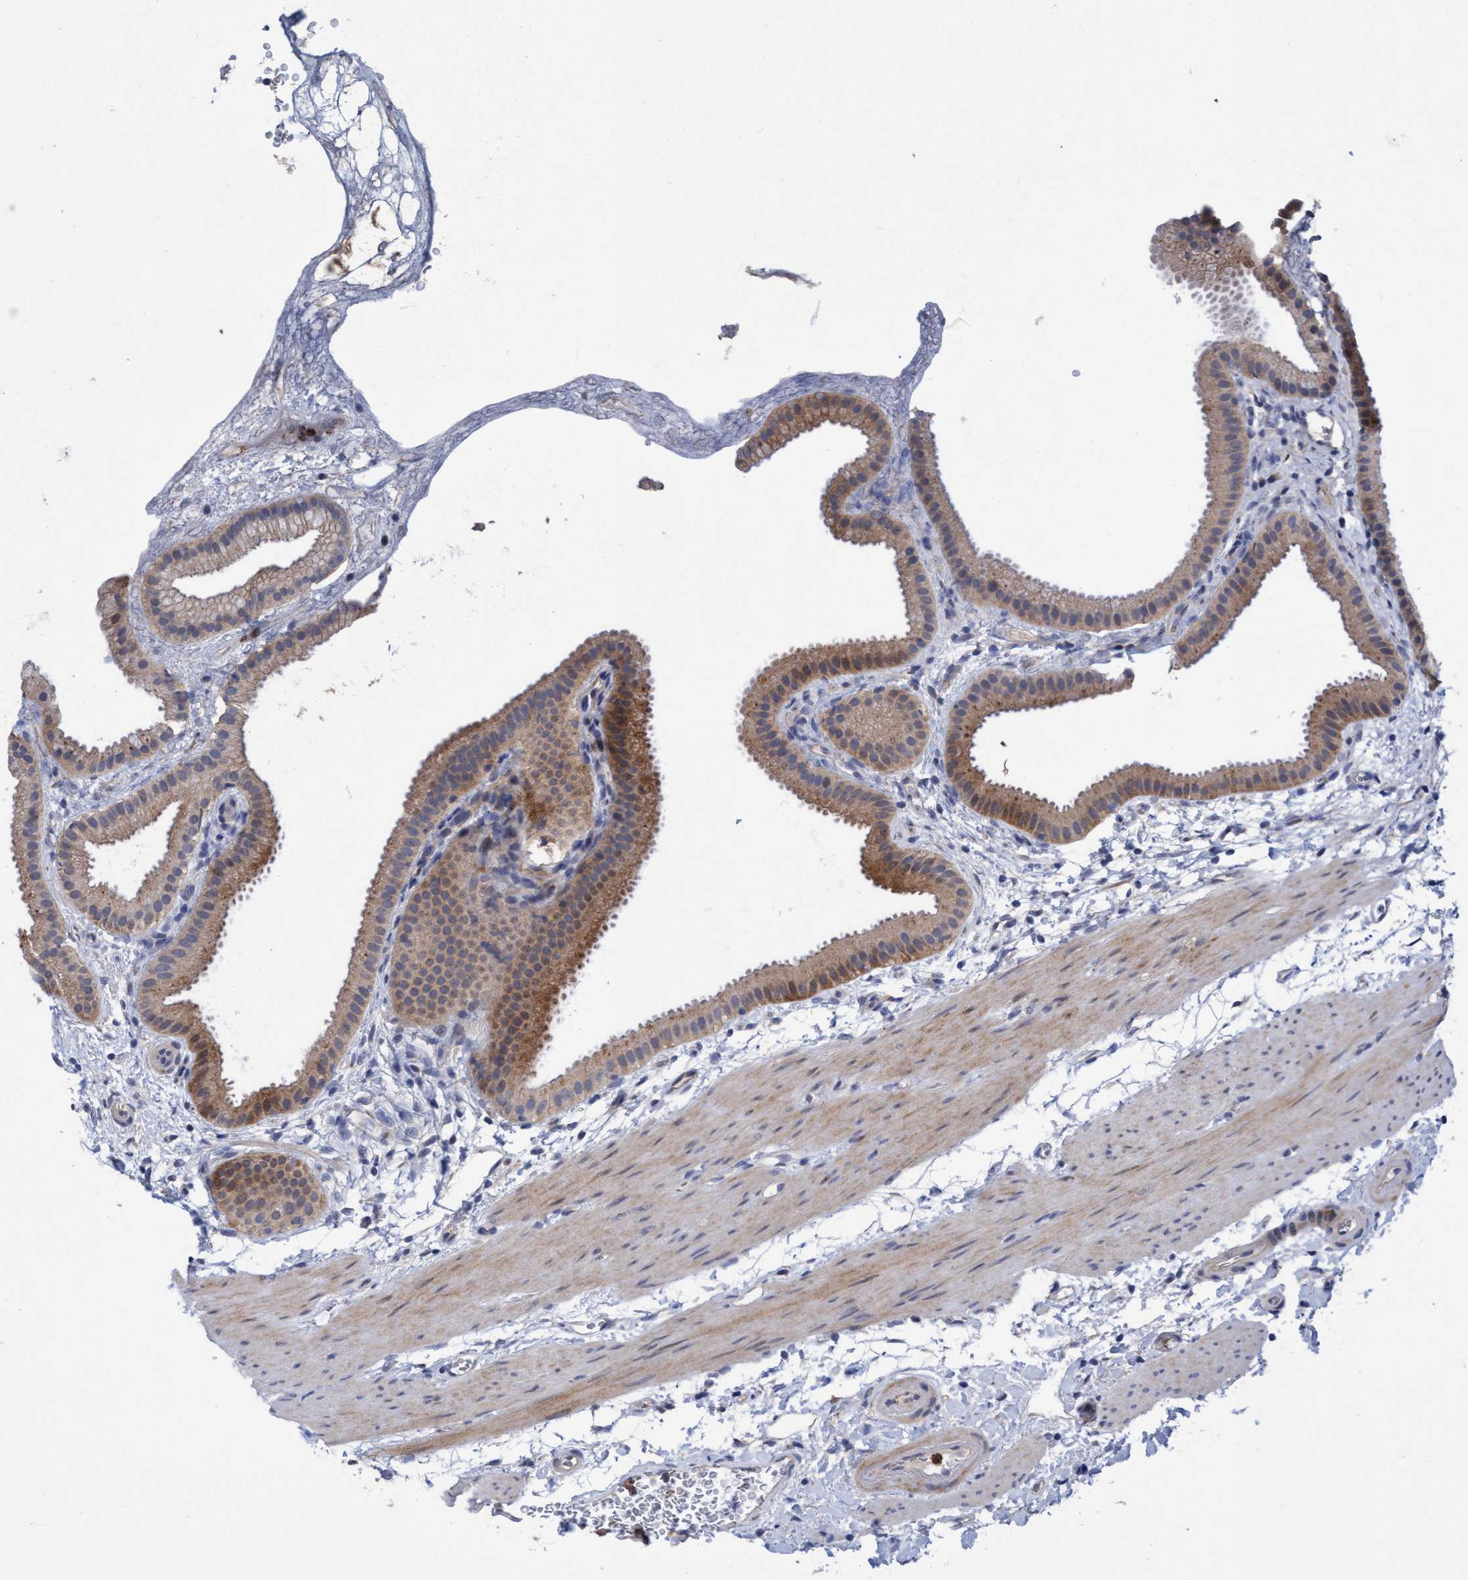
{"staining": {"intensity": "moderate", "quantity": ">75%", "location": "cytoplasmic/membranous"}, "tissue": "gallbladder", "cell_type": "Glandular cells", "image_type": "normal", "snomed": [{"axis": "morphology", "description": "Normal tissue, NOS"}, {"axis": "topography", "description": "Gallbladder"}], "caption": "This micrograph demonstrates normal gallbladder stained with IHC to label a protein in brown. The cytoplasmic/membranous of glandular cells show moderate positivity for the protein. Nuclei are counter-stained blue.", "gene": "SEMA4D", "patient": {"sex": "female", "age": 64}}